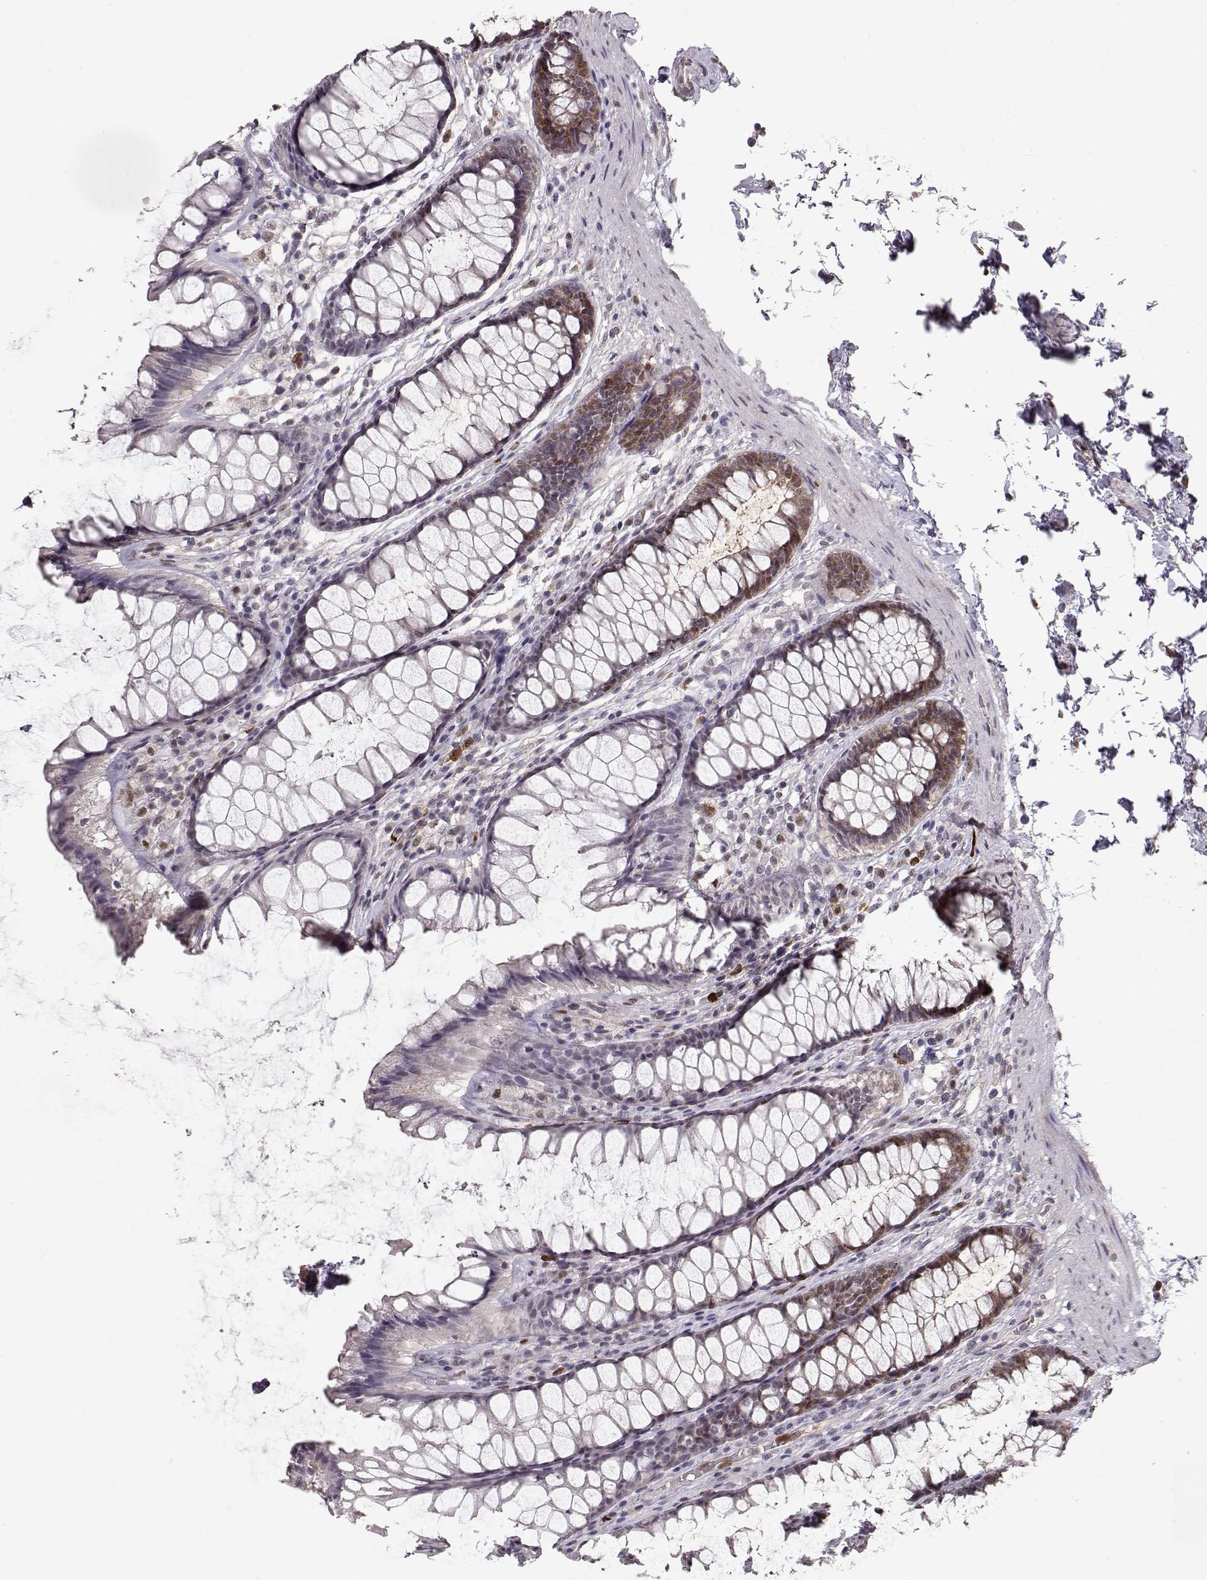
{"staining": {"intensity": "moderate", "quantity": "25%-75%", "location": "cytoplasmic/membranous"}, "tissue": "rectum", "cell_type": "Glandular cells", "image_type": "normal", "snomed": [{"axis": "morphology", "description": "Normal tissue, NOS"}, {"axis": "topography", "description": "Rectum"}], "caption": "DAB immunohistochemical staining of normal rectum displays moderate cytoplasmic/membranous protein expression in about 25%-75% of glandular cells.", "gene": "CDK4", "patient": {"sex": "male", "age": 72}}